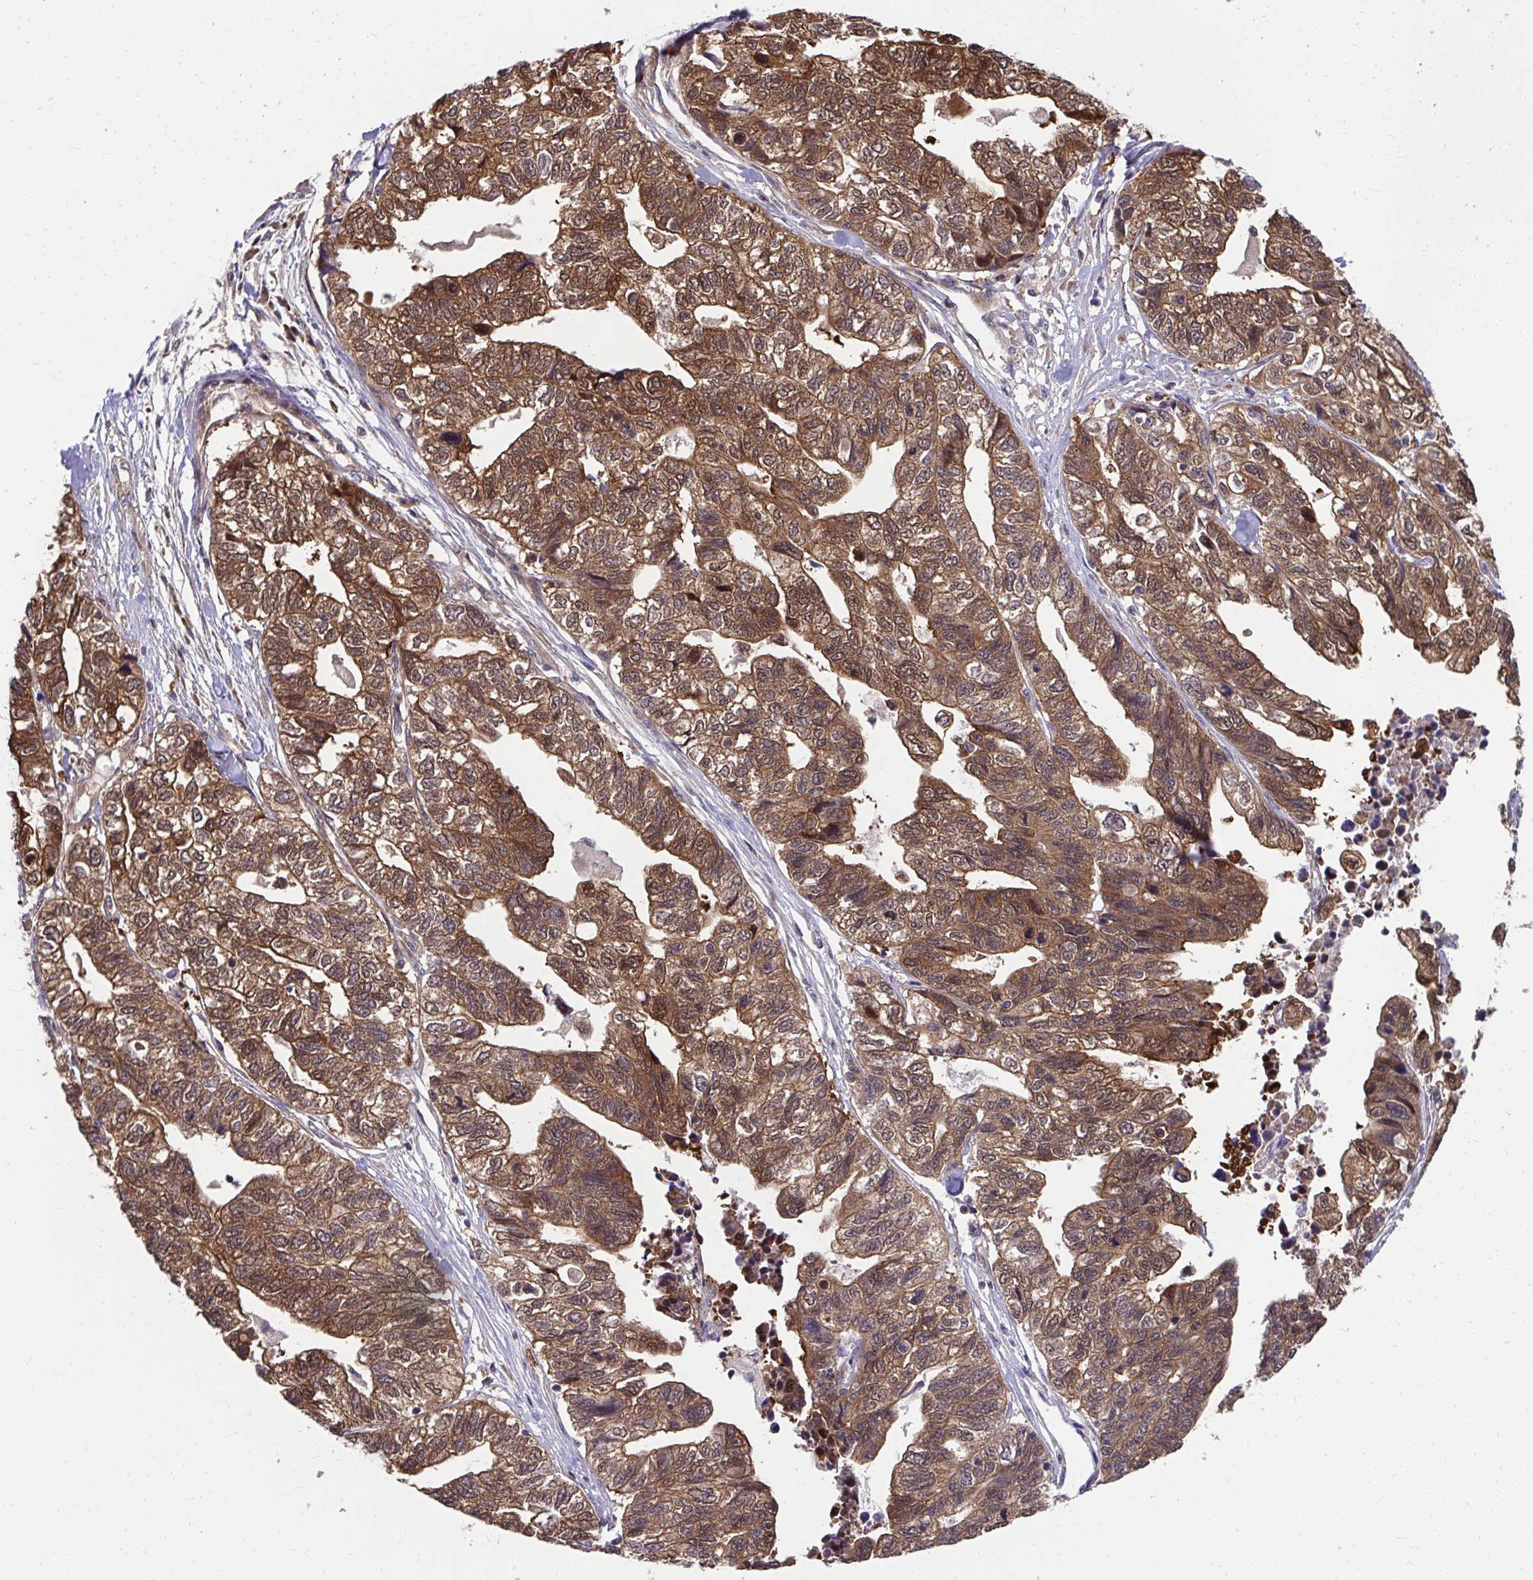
{"staining": {"intensity": "moderate", "quantity": ">75%", "location": "cytoplasmic/membranous,nuclear"}, "tissue": "stomach cancer", "cell_type": "Tumor cells", "image_type": "cancer", "snomed": [{"axis": "morphology", "description": "Adenocarcinoma, NOS"}, {"axis": "topography", "description": "Stomach, upper"}], "caption": "Adenocarcinoma (stomach) stained with a protein marker demonstrates moderate staining in tumor cells.", "gene": "PCDHB7", "patient": {"sex": "female", "age": 67}}